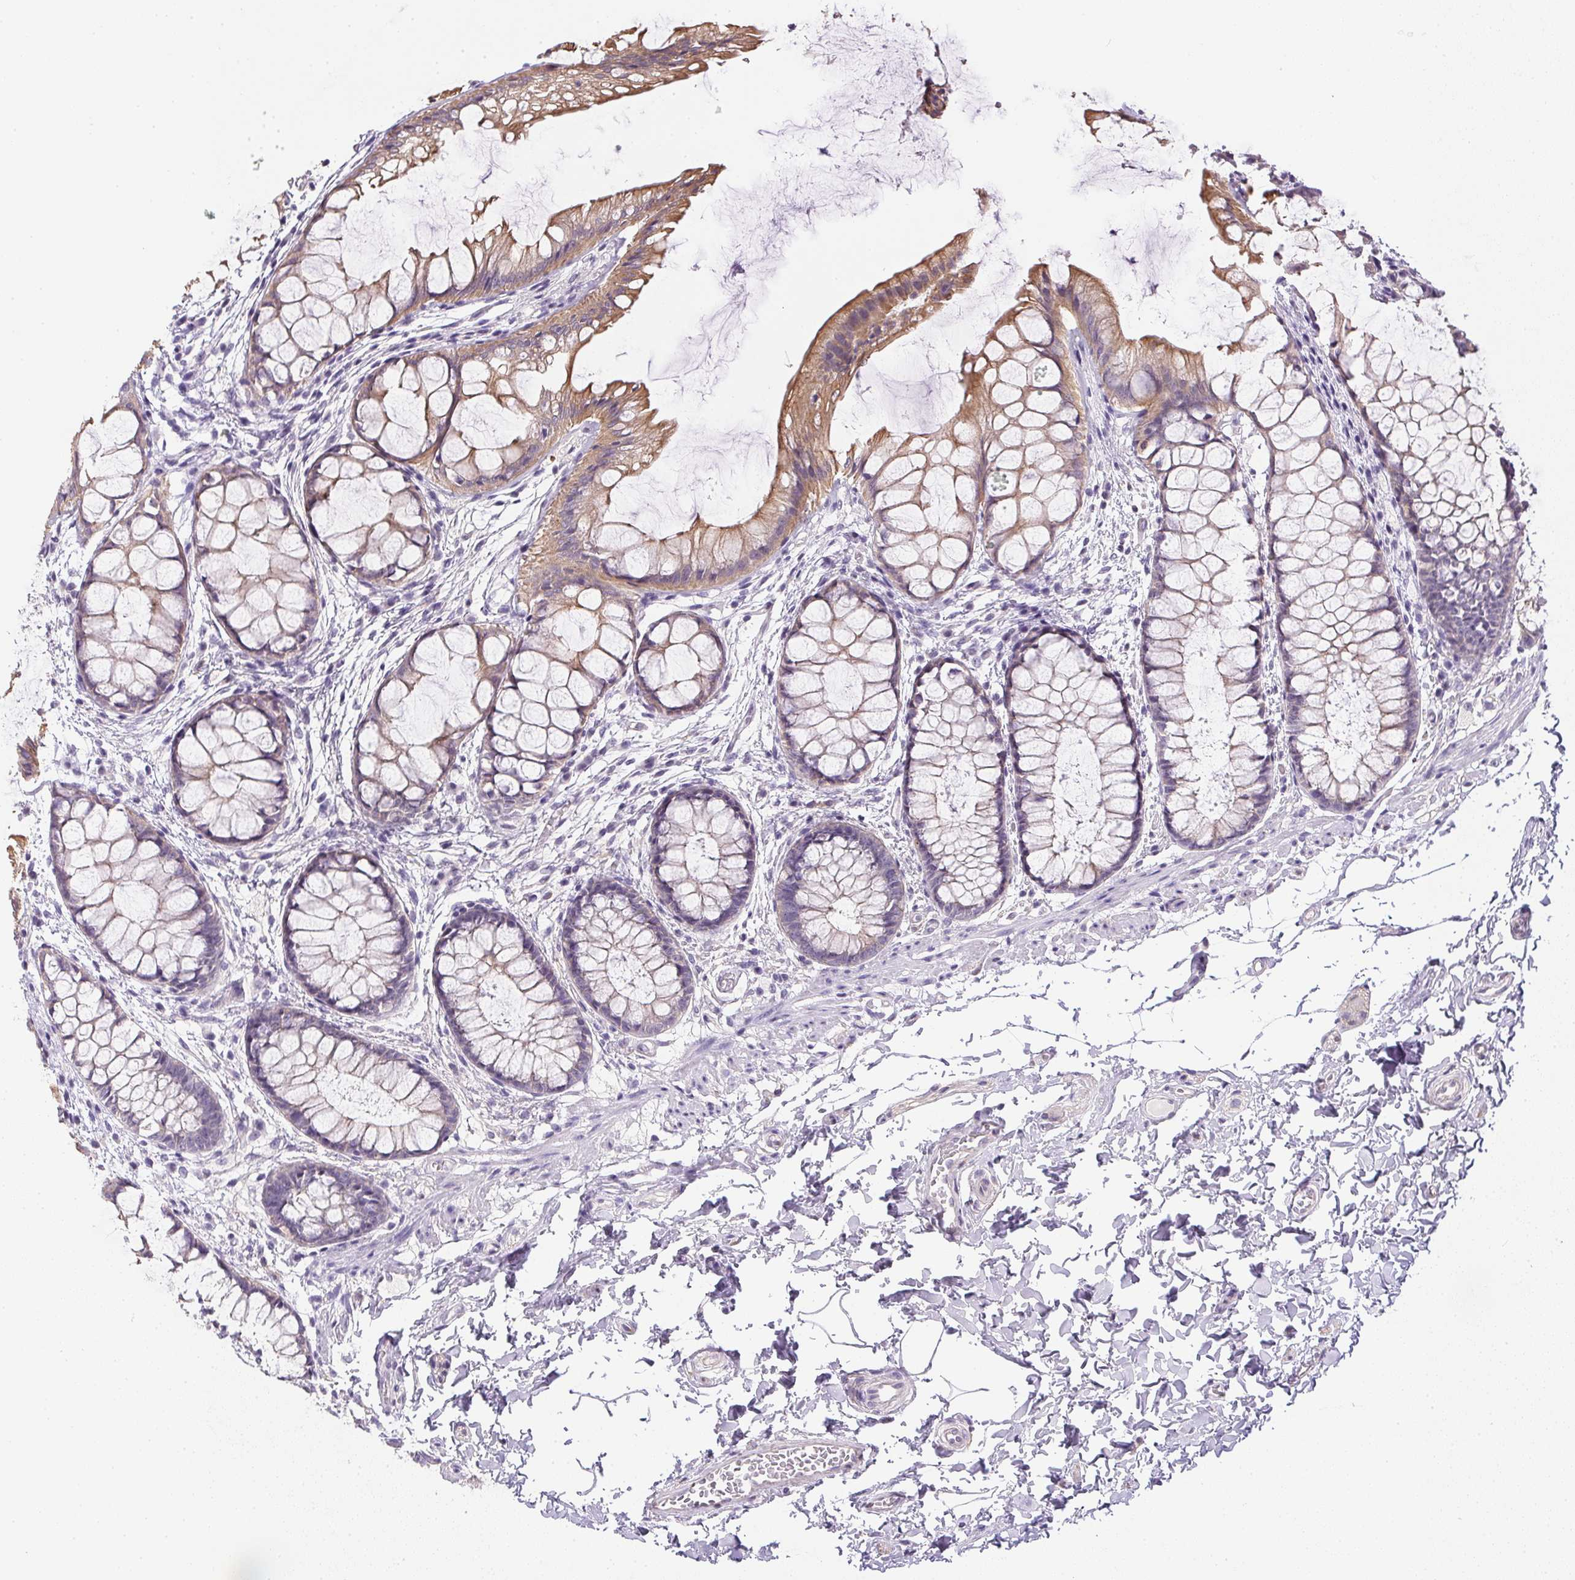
{"staining": {"intensity": "weak", "quantity": "<25%", "location": "cytoplasmic/membranous"}, "tissue": "rectum", "cell_type": "Glandular cells", "image_type": "normal", "snomed": [{"axis": "morphology", "description": "Normal tissue, NOS"}, {"axis": "topography", "description": "Rectum"}], "caption": "DAB (3,3'-diaminobenzidine) immunohistochemical staining of normal human rectum demonstrates no significant staining in glandular cells. (DAB immunohistochemistry with hematoxylin counter stain).", "gene": "SLC17A7", "patient": {"sex": "female", "age": 62}}